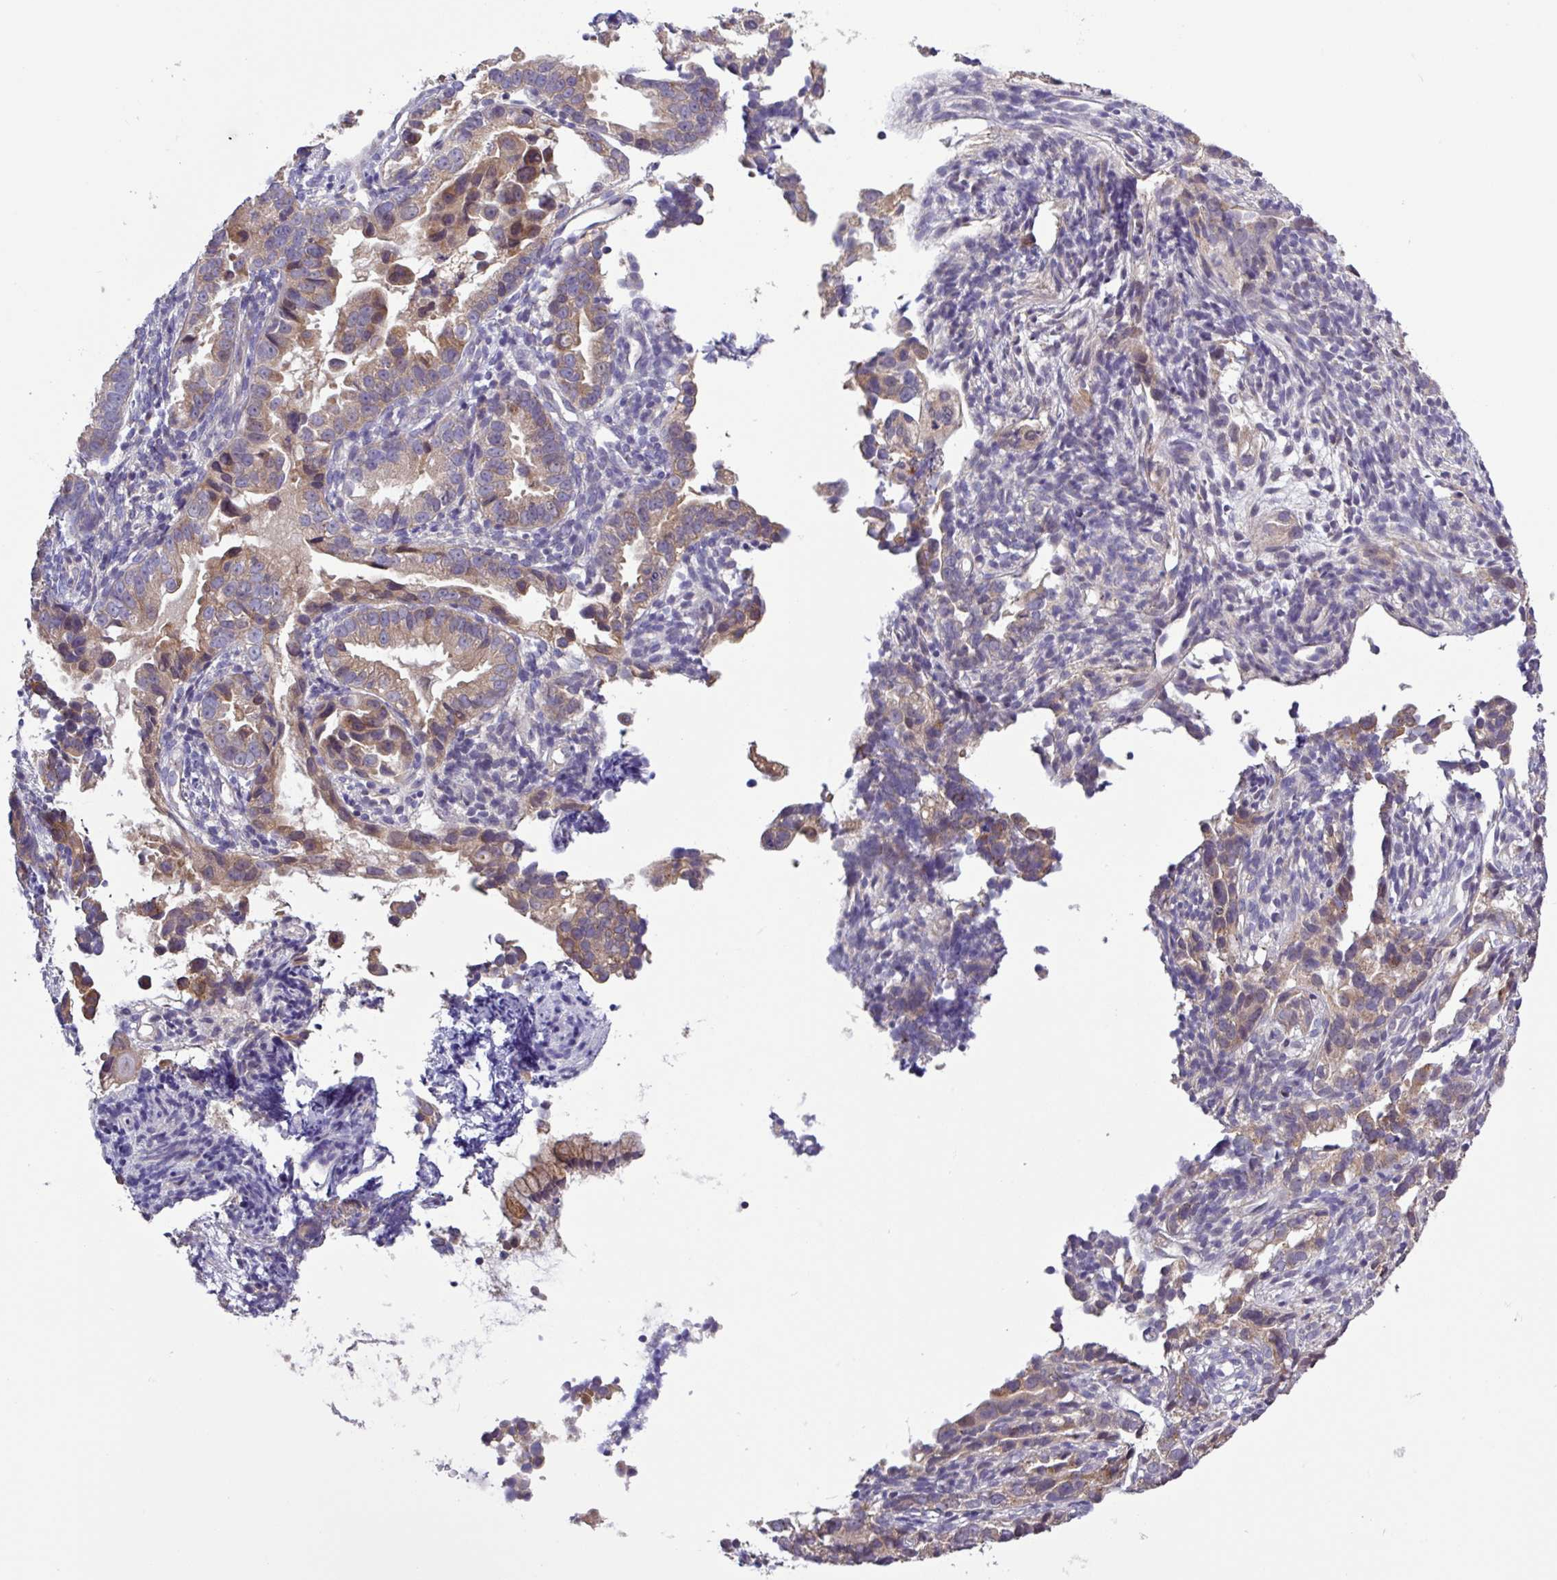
{"staining": {"intensity": "moderate", "quantity": ">75%", "location": "cytoplasmic/membranous"}, "tissue": "endometrial cancer", "cell_type": "Tumor cells", "image_type": "cancer", "snomed": [{"axis": "morphology", "description": "Adenocarcinoma, NOS"}, {"axis": "topography", "description": "Endometrium"}], "caption": "Human endometrial cancer (adenocarcinoma) stained with a protein marker demonstrates moderate staining in tumor cells.", "gene": "SFTPB", "patient": {"sex": "female", "age": 57}}